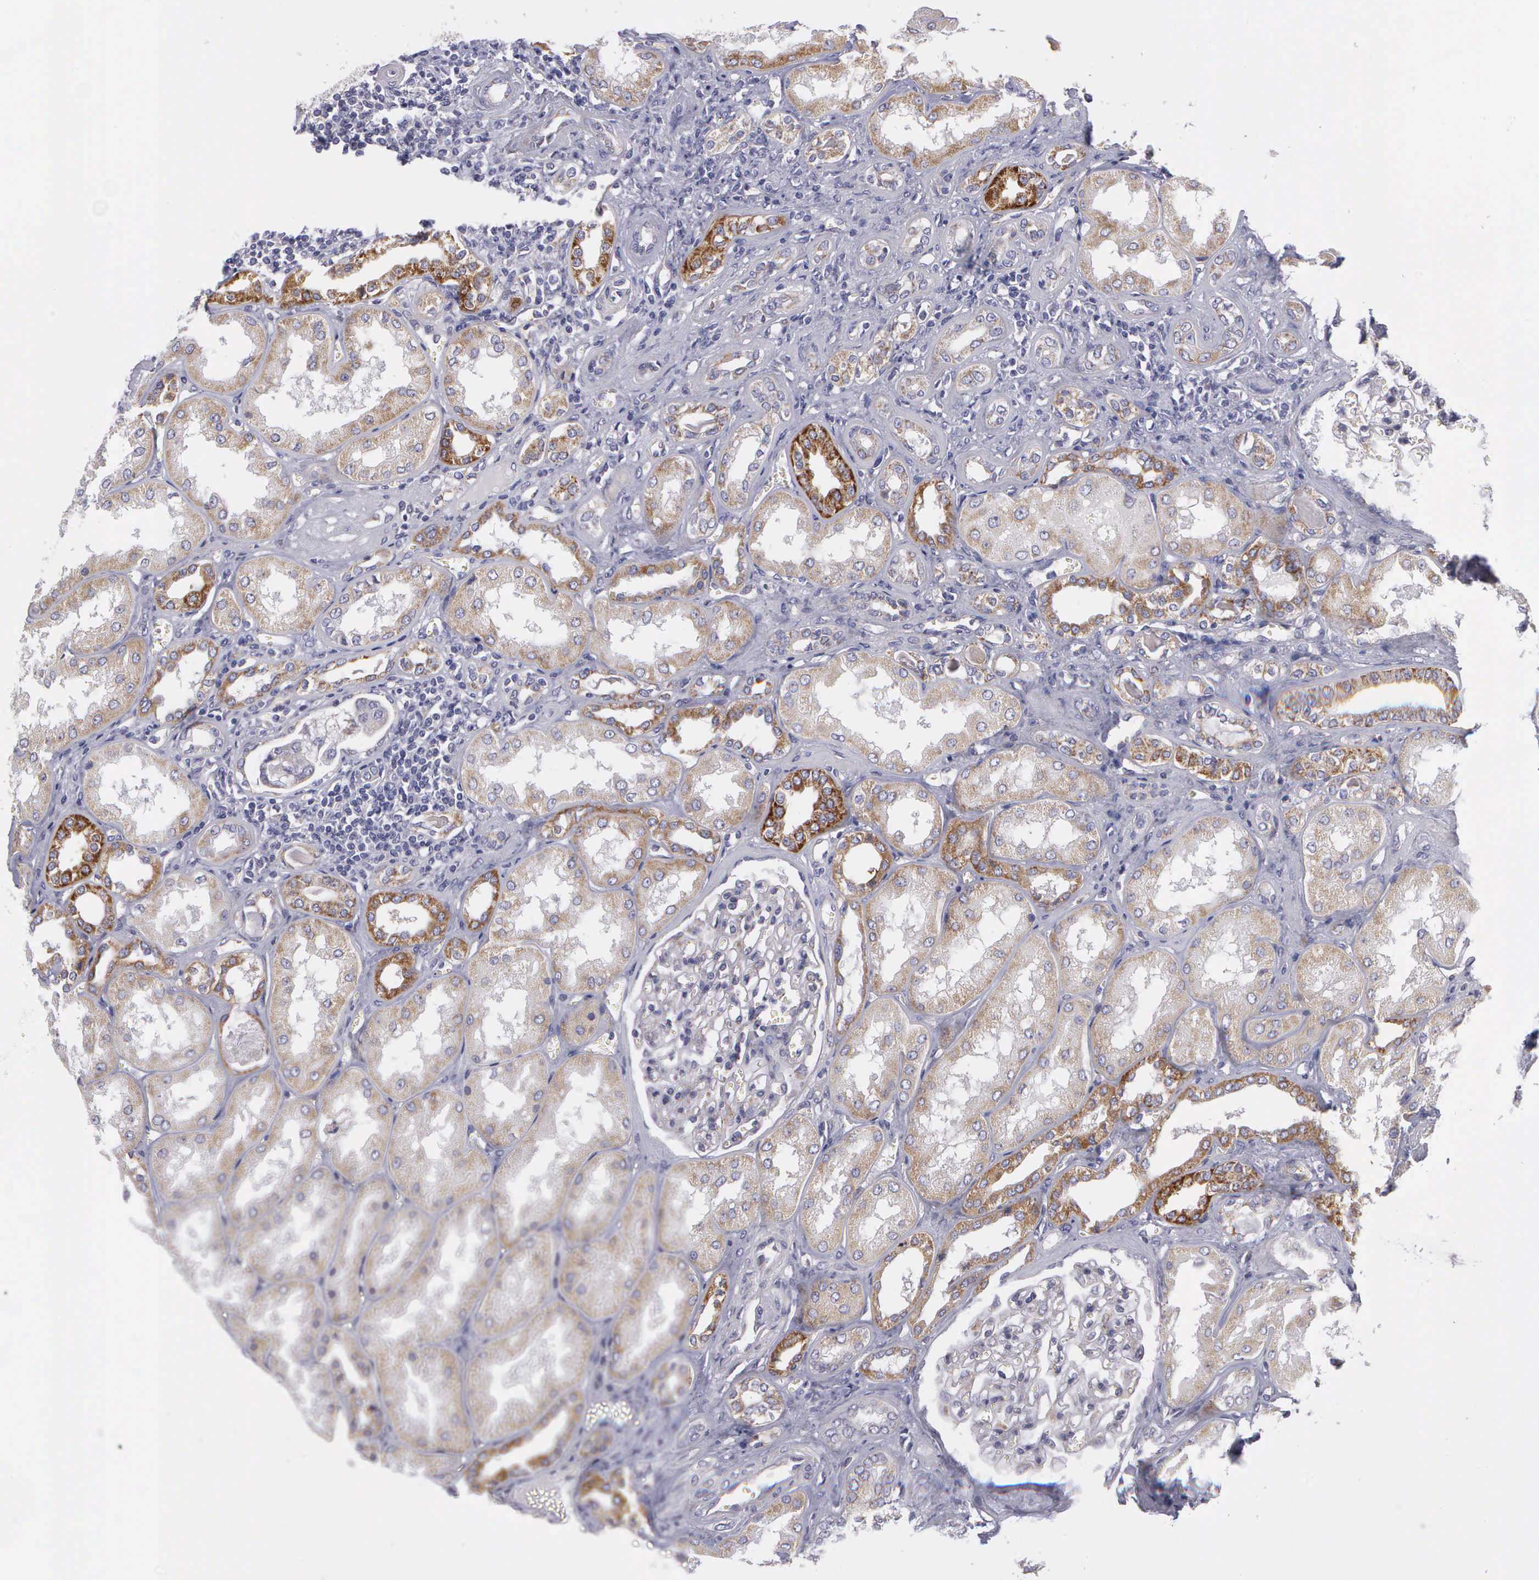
{"staining": {"intensity": "weak", "quantity": "<25%", "location": "cytoplasmic/membranous"}, "tissue": "kidney", "cell_type": "Cells in glomeruli", "image_type": "normal", "snomed": [{"axis": "morphology", "description": "Normal tissue, NOS"}, {"axis": "topography", "description": "Kidney"}], "caption": "Immunohistochemistry (IHC) micrograph of unremarkable kidney stained for a protein (brown), which reveals no expression in cells in glomeruli.", "gene": "SYNJ2BP", "patient": {"sex": "male", "age": 61}}